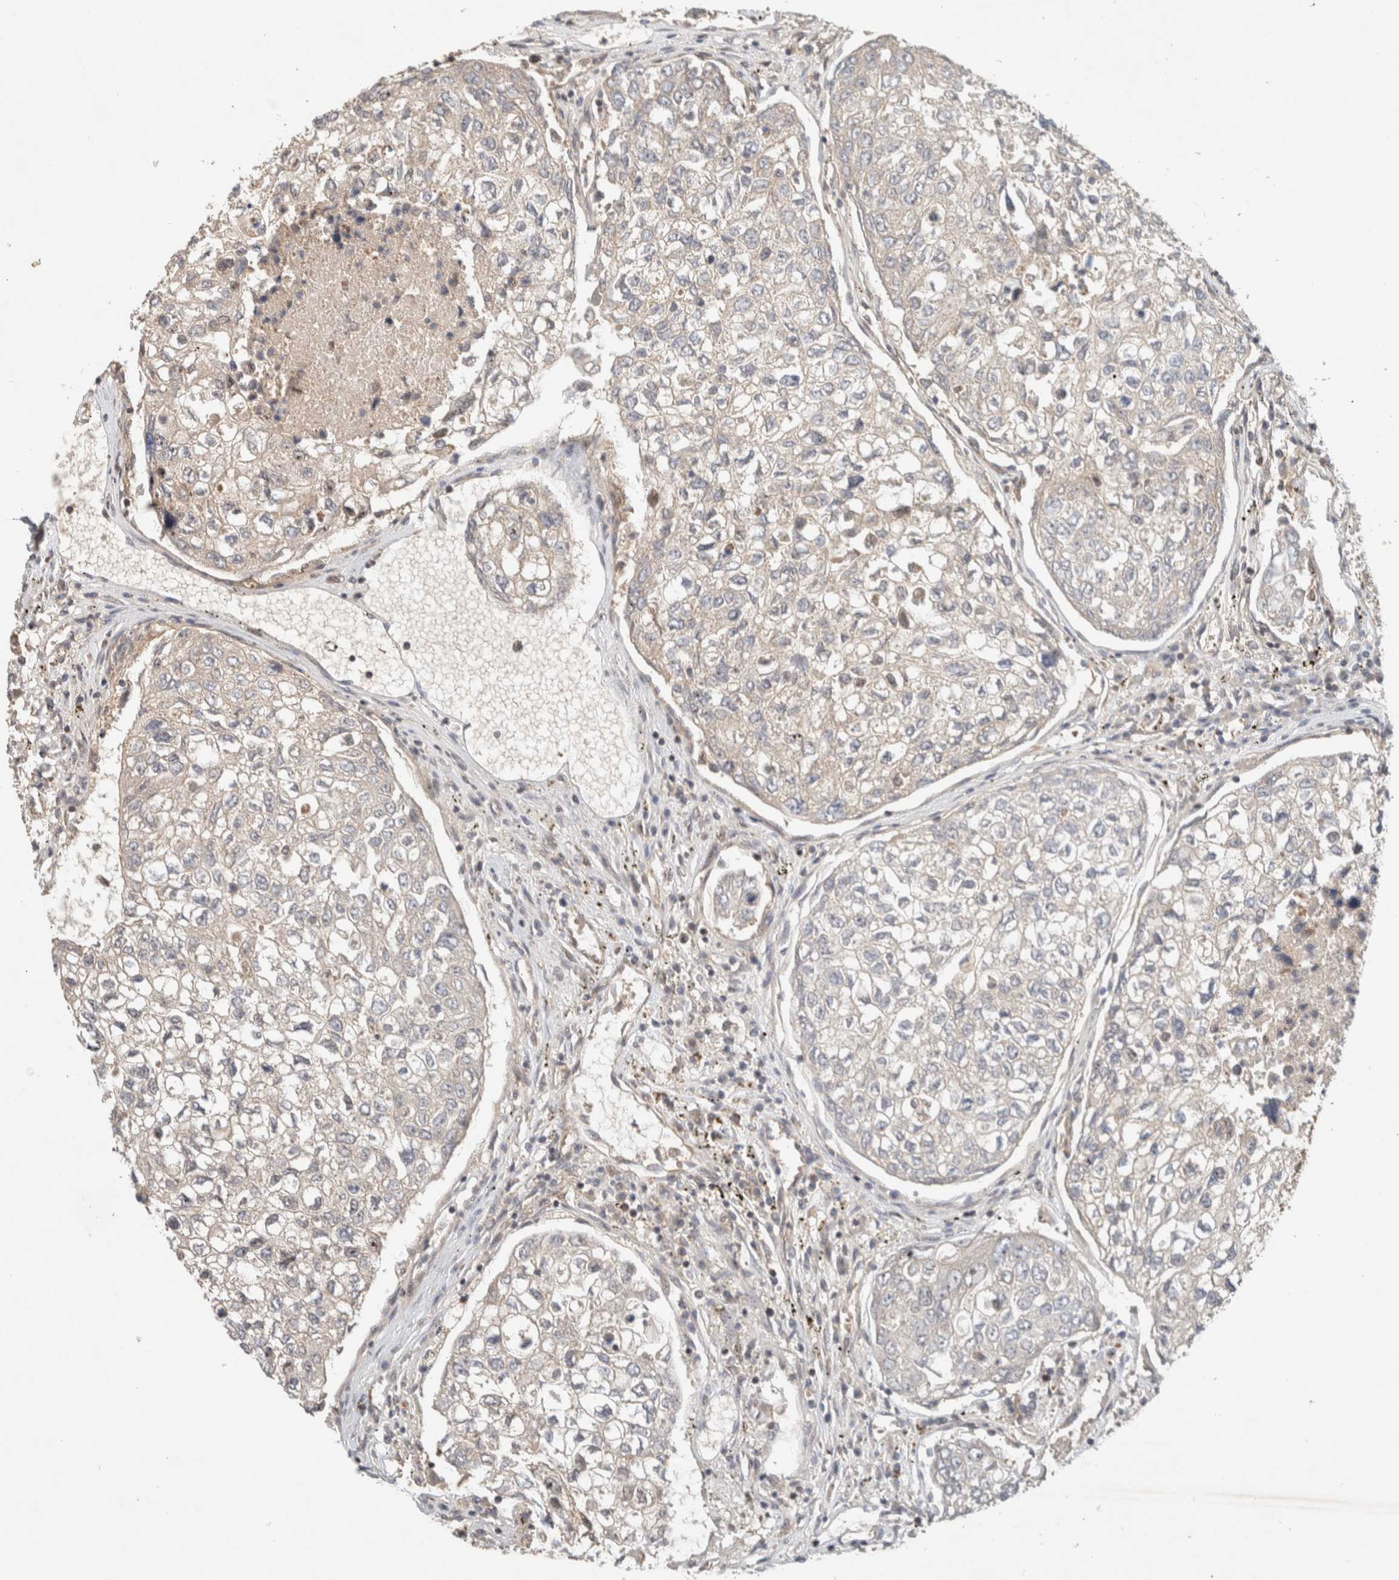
{"staining": {"intensity": "negative", "quantity": "none", "location": "none"}, "tissue": "urothelial cancer", "cell_type": "Tumor cells", "image_type": "cancer", "snomed": [{"axis": "morphology", "description": "Urothelial carcinoma, High grade"}, {"axis": "topography", "description": "Lymph node"}, {"axis": "topography", "description": "Urinary bladder"}], "caption": "This is an immunohistochemistry micrograph of urothelial cancer. There is no expression in tumor cells.", "gene": "CAAP1", "patient": {"sex": "male", "age": 51}}